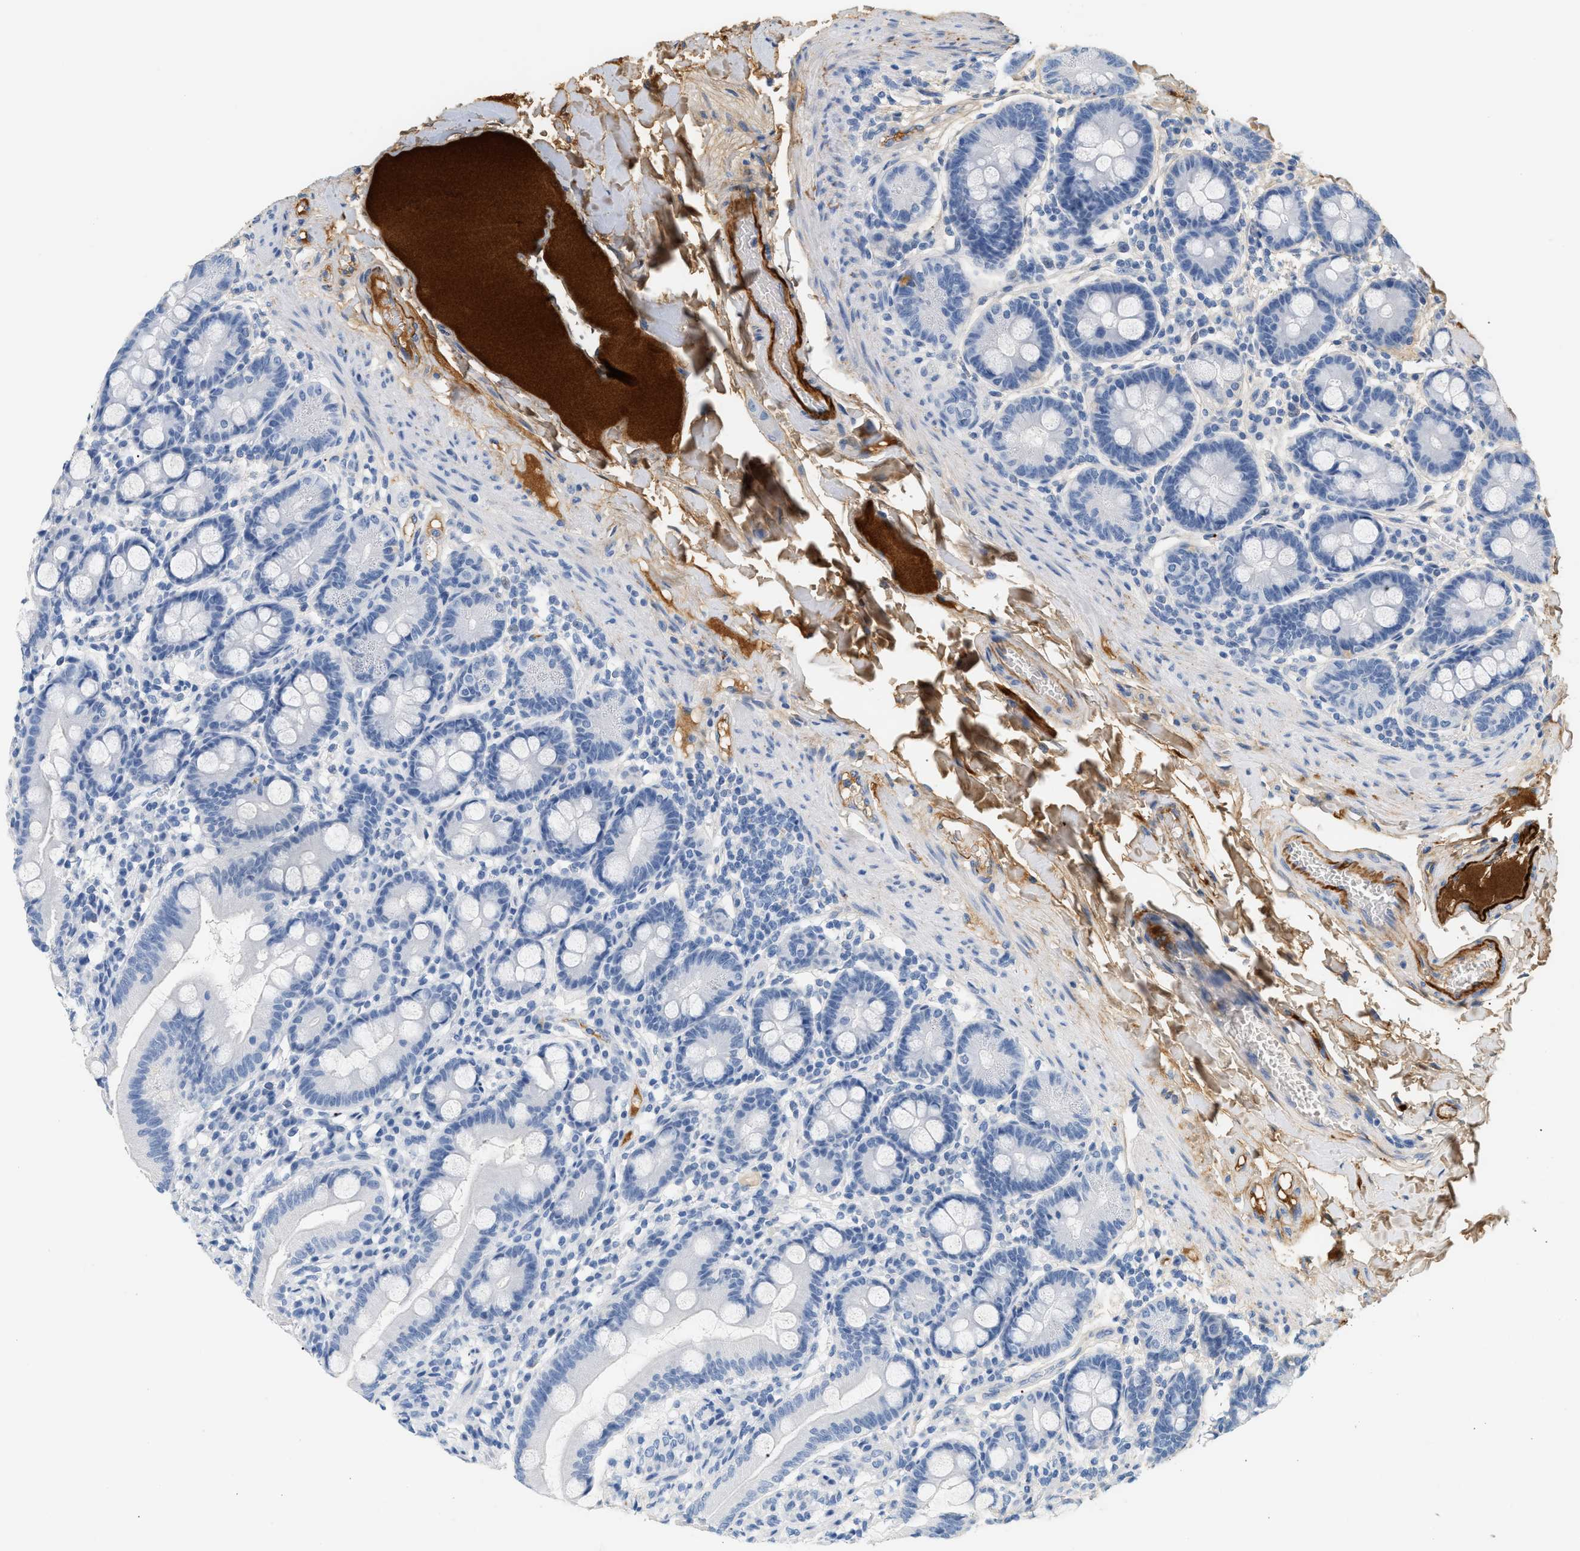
{"staining": {"intensity": "negative", "quantity": "none", "location": "none"}, "tissue": "duodenum", "cell_type": "Glandular cells", "image_type": "normal", "snomed": [{"axis": "morphology", "description": "Normal tissue, NOS"}, {"axis": "topography", "description": "Duodenum"}], "caption": "The IHC photomicrograph has no significant expression in glandular cells of duodenum. (DAB (3,3'-diaminobenzidine) immunohistochemistry, high magnification).", "gene": "CFH", "patient": {"sex": "male", "age": 50}}